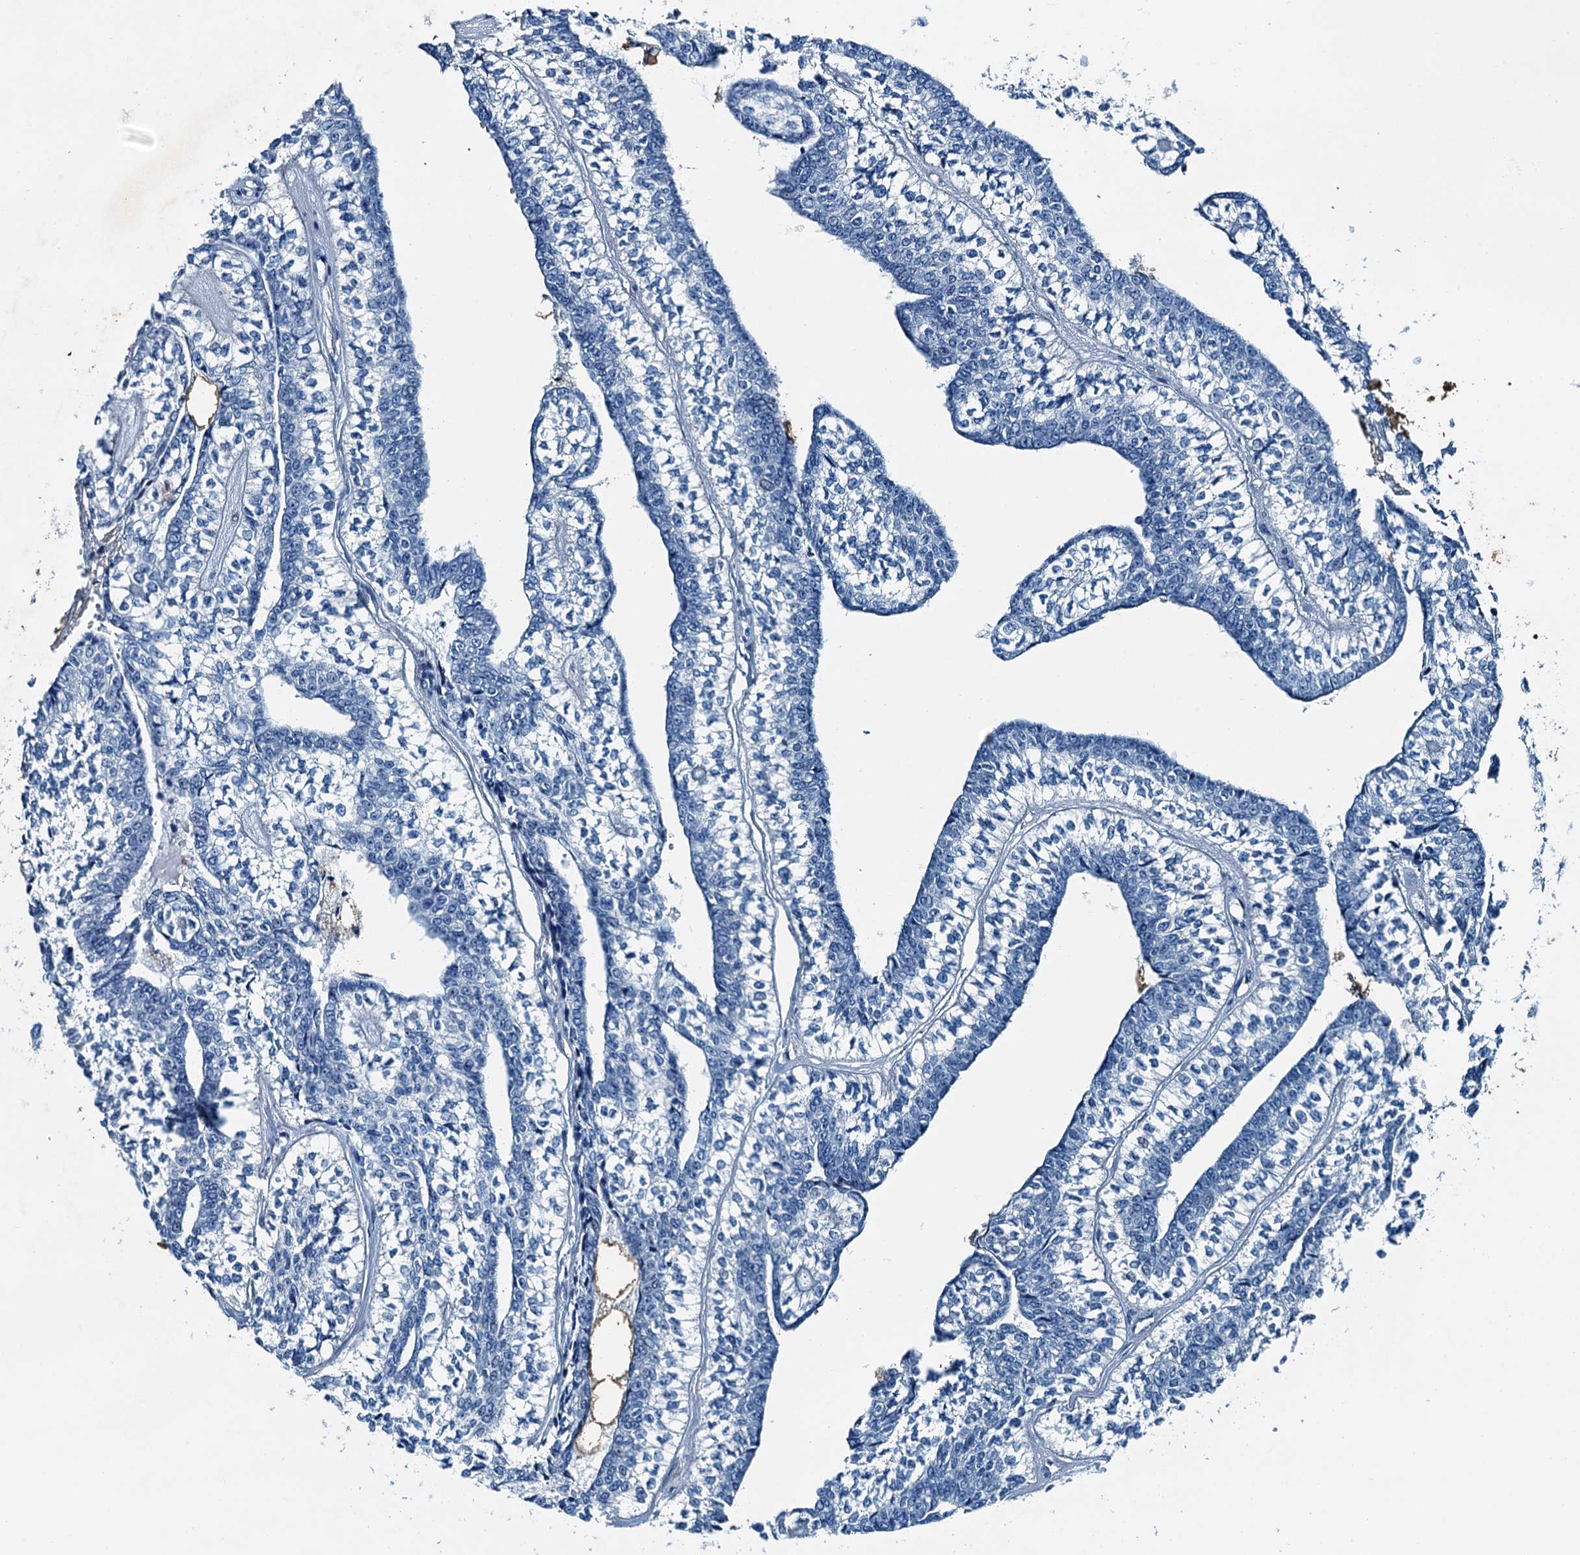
{"staining": {"intensity": "negative", "quantity": "none", "location": "none"}, "tissue": "head and neck cancer", "cell_type": "Tumor cells", "image_type": "cancer", "snomed": [{"axis": "morphology", "description": "Adenocarcinoma, NOS"}, {"axis": "topography", "description": "Head-Neck"}], "caption": "Tumor cells show no significant protein staining in head and neck cancer (adenocarcinoma). (Brightfield microscopy of DAB (3,3'-diaminobenzidine) IHC at high magnification).", "gene": "RAB3IL1", "patient": {"sex": "female", "age": 73}}